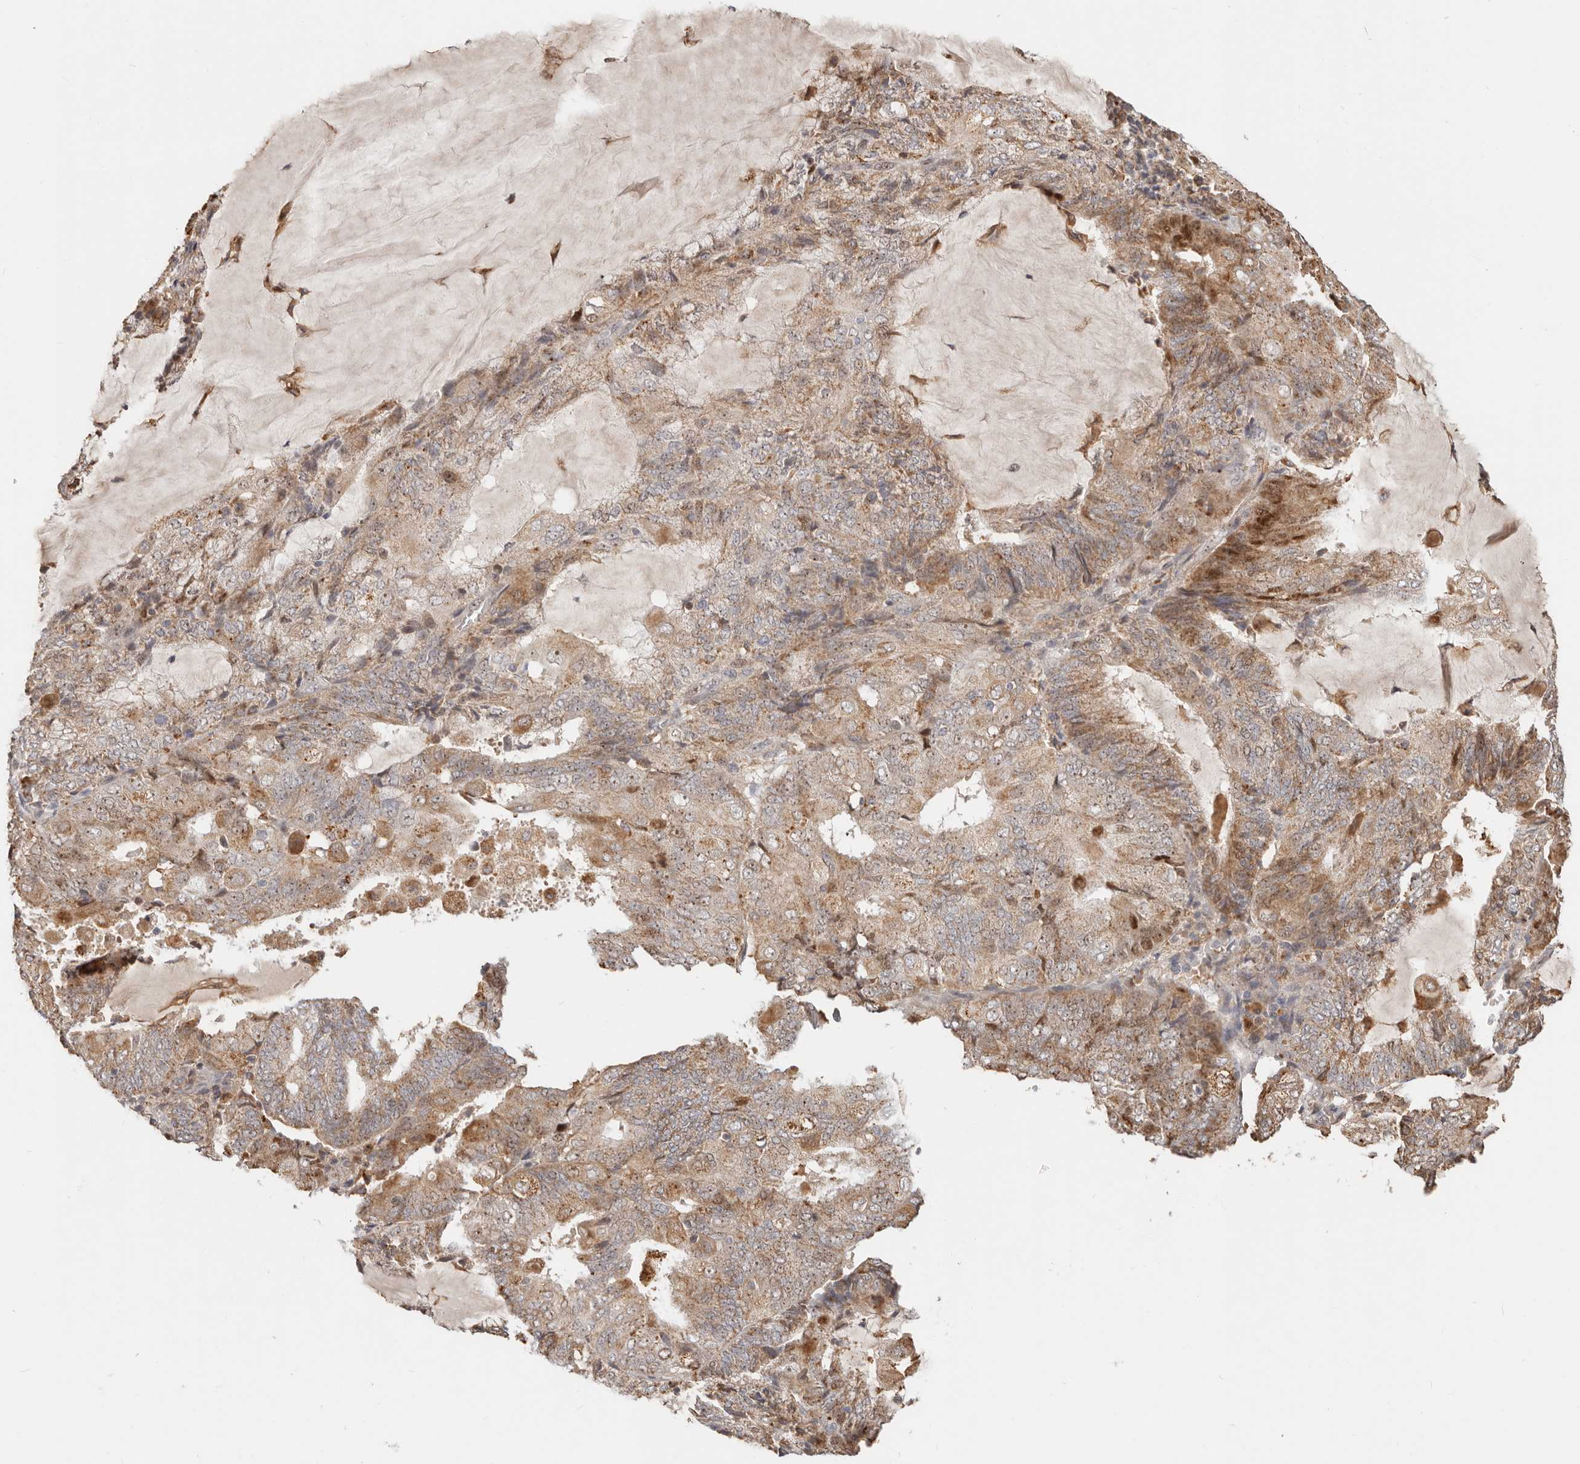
{"staining": {"intensity": "moderate", "quantity": ">75%", "location": "cytoplasmic/membranous"}, "tissue": "endometrial cancer", "cell_type": "Tumor cells", "image_type": "cancer", "snomed": [{"axis": "morphology", "description": "Adenocarcinoma, NOS"}, {"axis": "topography", "description": "Endometrium"}], "caption": "IHC photomicrograph of neoplastic tissue: human adenocarcinoma (endometrial) stained using immunohistochemistry (IHC) reveals medium levels of moderate protein expression localized specifically in the cytoplasmic/membranous of tumor cells, appearing as a cytoplasmic/membranous brown color.", "gene": "ZRANB1", "patient": {"sex": "female", "age": 81}}